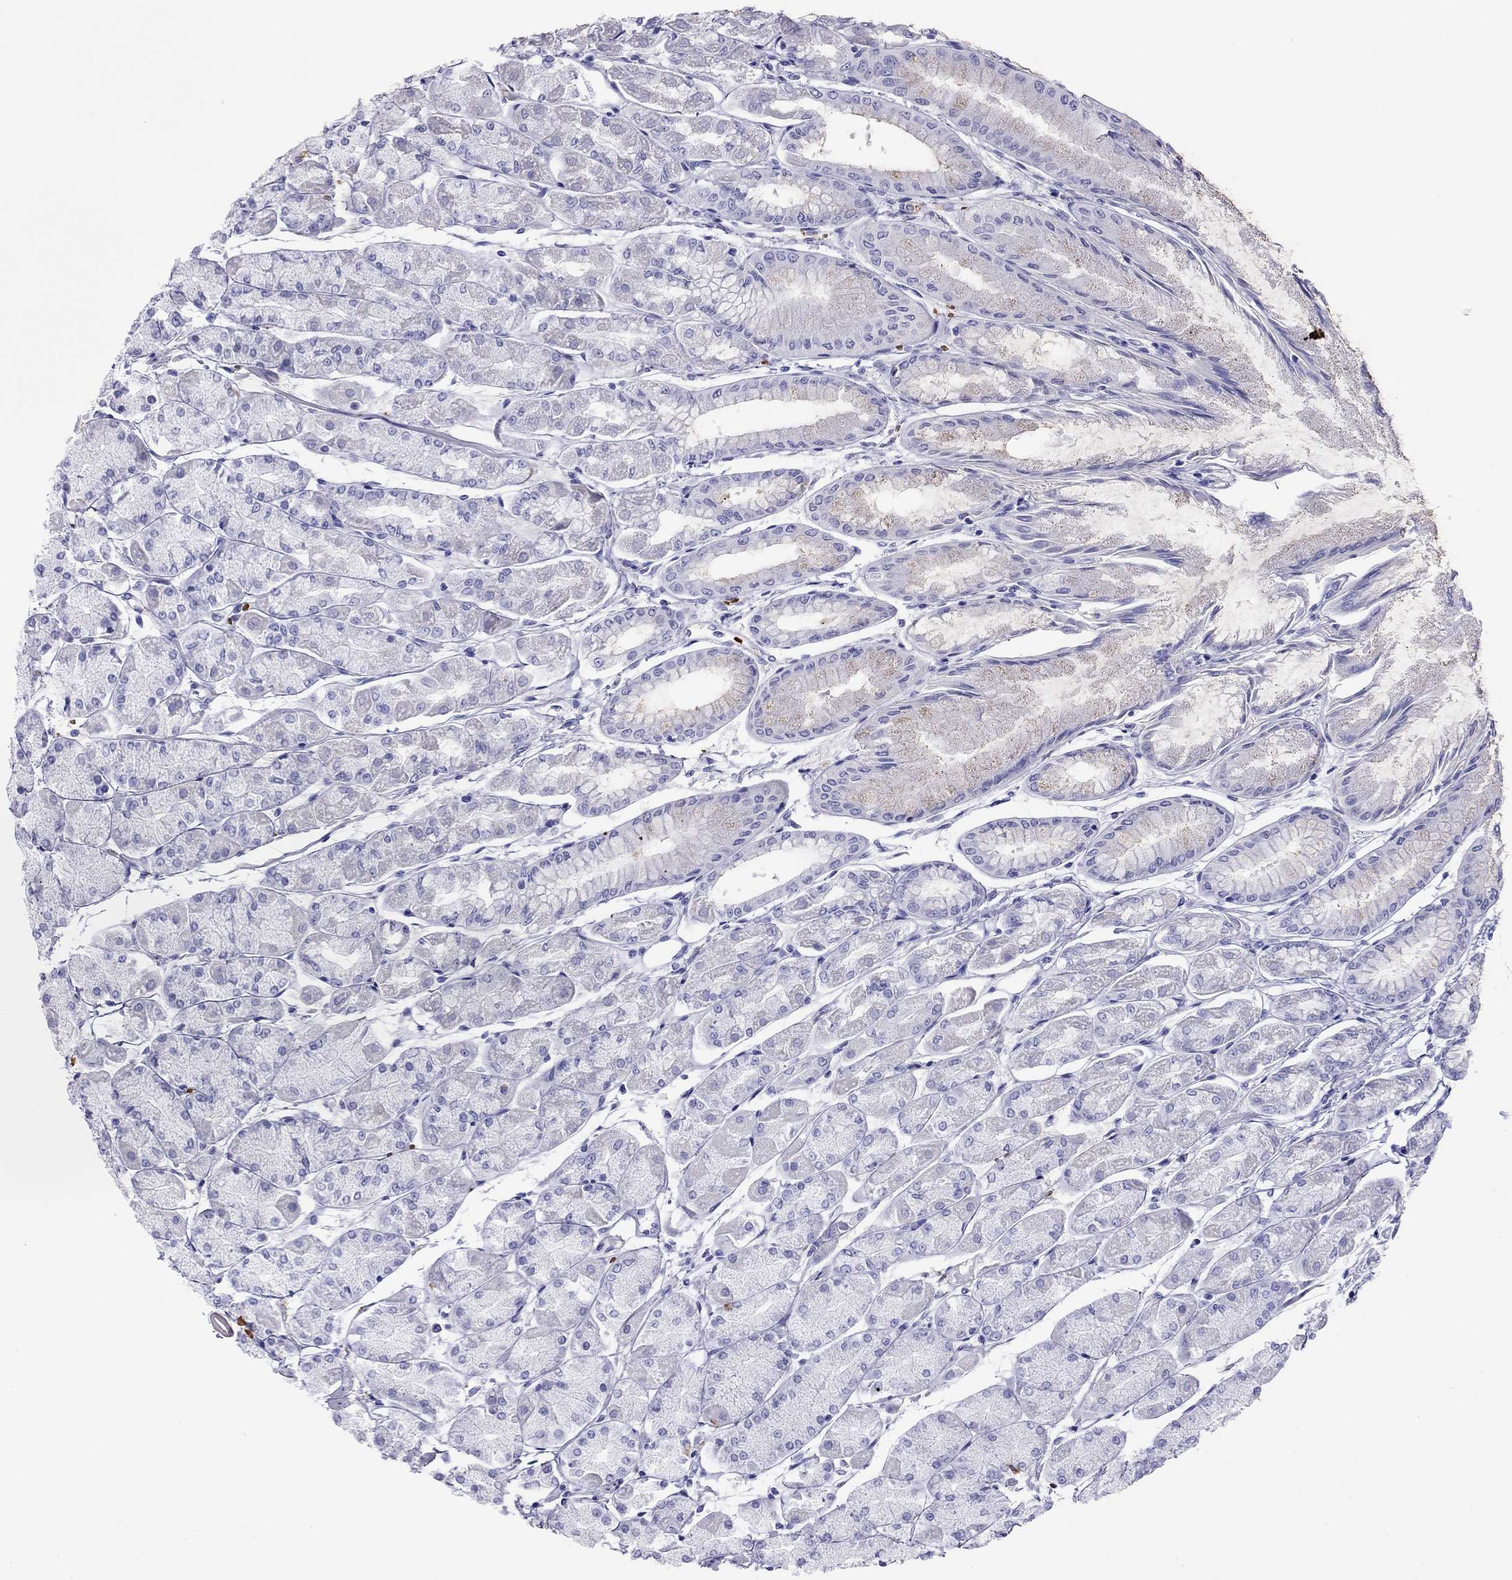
{"staining": {"intensity": "negative", "quantity": "none", "location": "none"}, "tissue": "stomach", "cell_type": "Glandular cells", "image_type": "normal", "snomed": [{"axis": "morphology", "description": "Normal tissue, NOS"}, {"axis": "topography", "description": "Stomach, upper"}], "caption": "Immunohistochemistry micrograph of normal stomach: stomach stained with DAB shows no significant protein staining in glandular cells.", "gene": "PTPRN", "patient": {"sex": "male", "age": 60}}